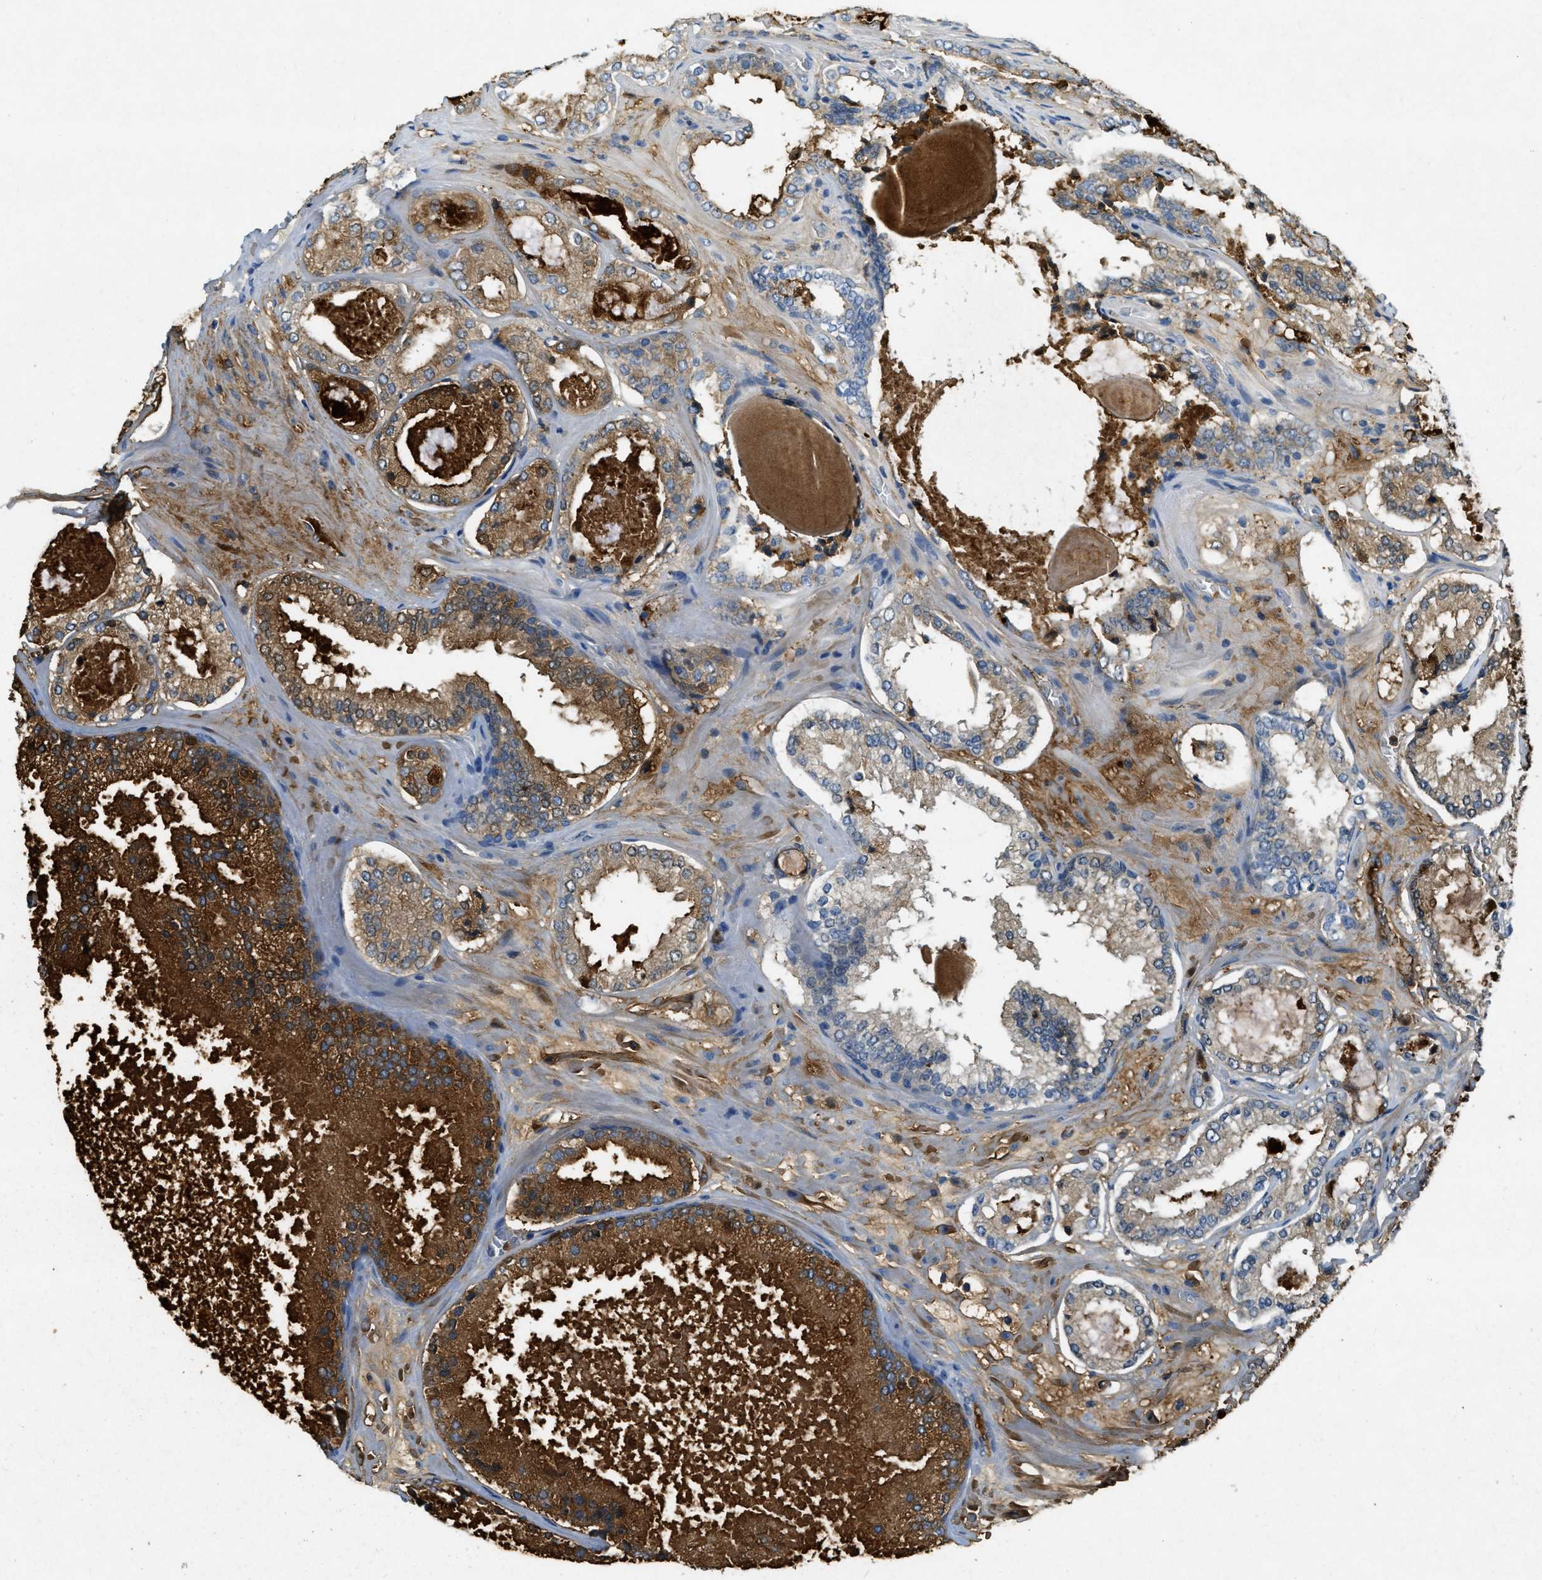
{"staining": {"intensity": "moderate", "quantity": ">75%", "location": "cytoplasmic/membranous"}, "tissue": "prostate cancer", "cell_type": "Tumor cells", "image_type": "cancer", "snomed": [{"axis": "morphology", "description": "Adenocarcinoma, High grade"}, {"axis": "topography", "description": "Prostate"}], "caption": "About >75% of tumor cells in human prostate adenocarcinoma (high-grade) reveal moderate cytoplasmic/membranous protein positivity as visualized by brown immunohistochemical staining.", "gene": "PRTN3", "patient": {"sex": "male", "age": 65}}